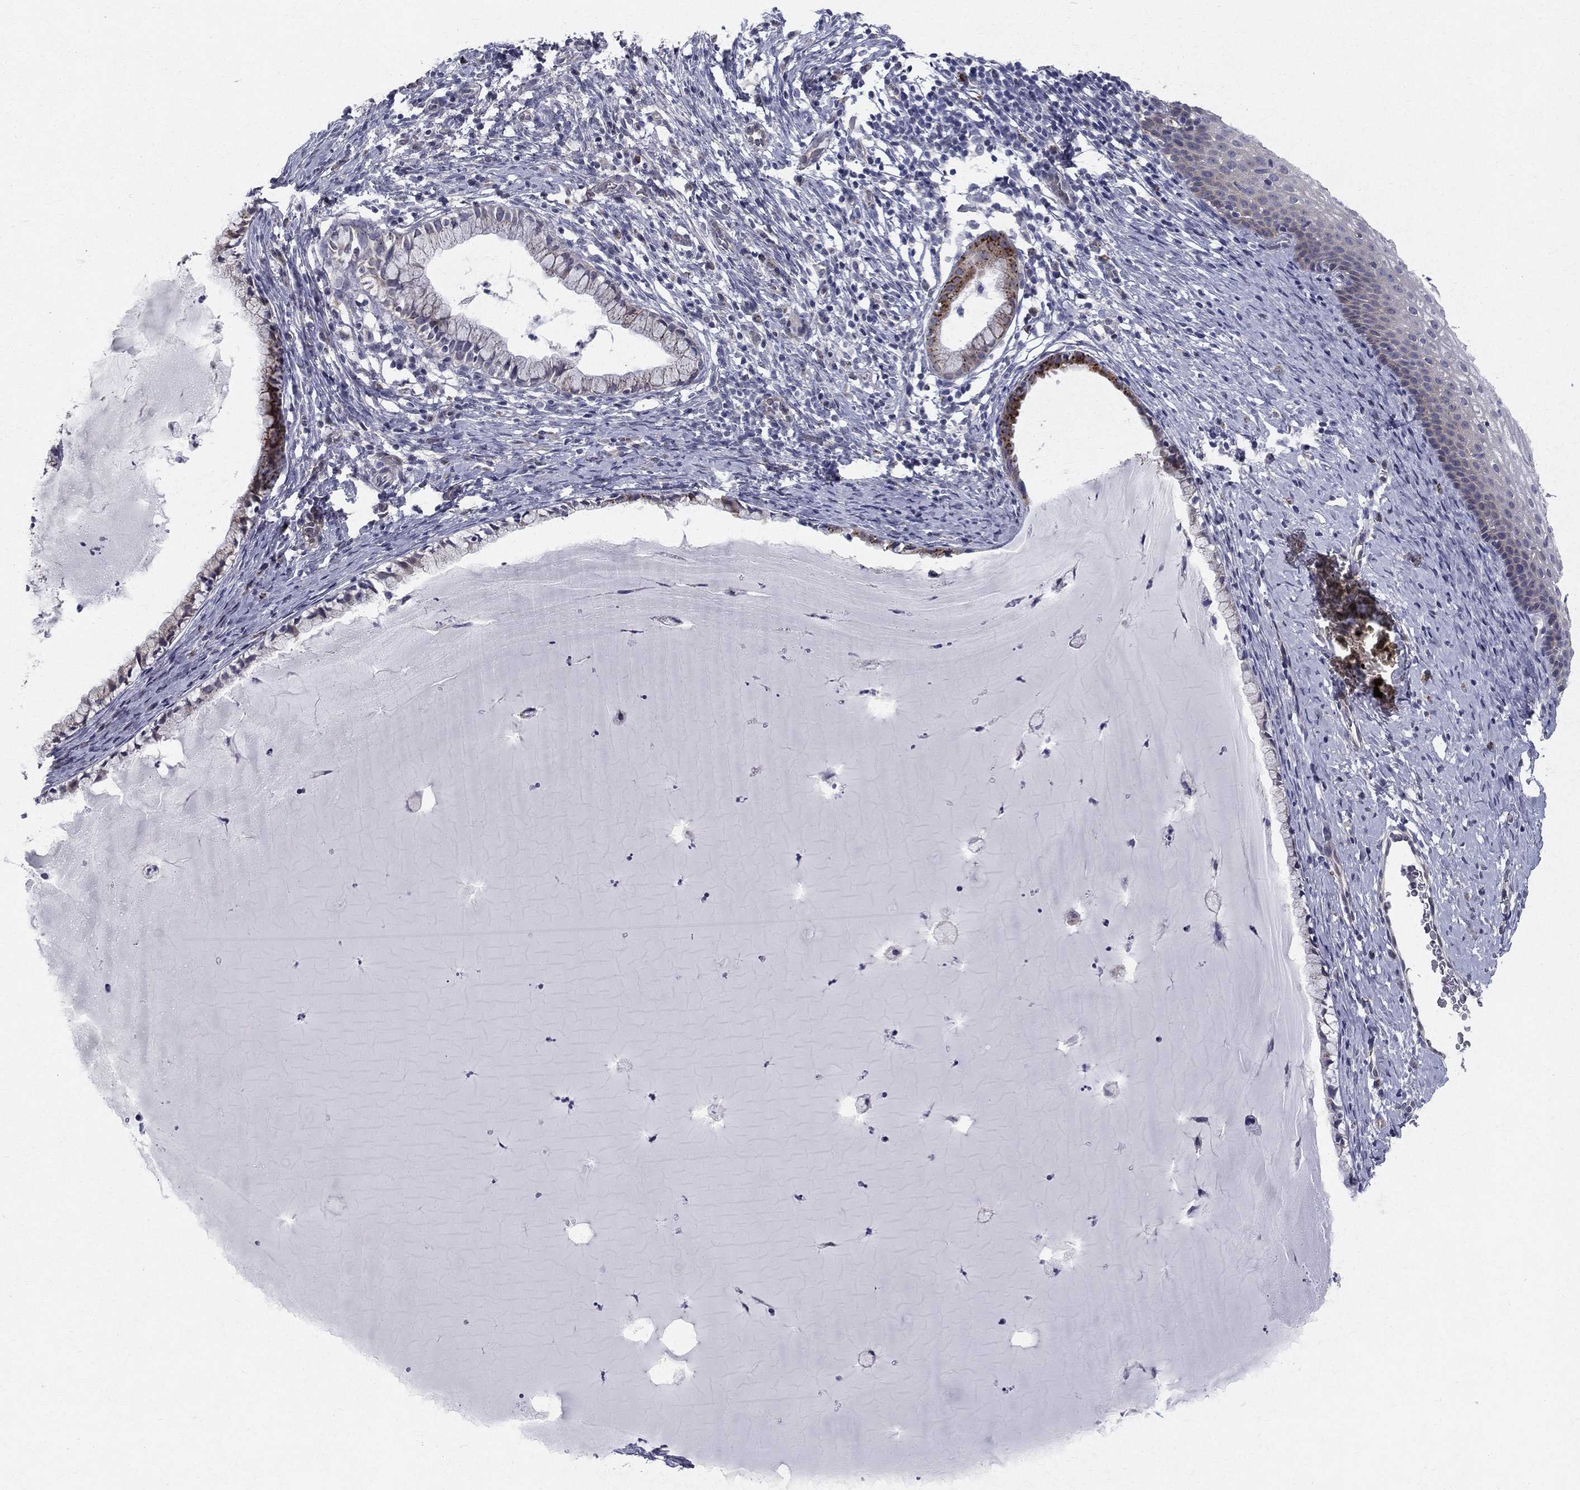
{"staining": {"intensity": "moderate", "quantity": "<25%", "location": "cytoplasmic/membranous"}, "tissue": "cervix", "cell_type": "Glandular cells", "image_type": "normal", "snomed": [{"axis": "morphology", "description": "Normal tissue, NOS"}, {"axis": "topography", "description": "Cervix"}], "caption": "A histopathology image of human cervix stained for a protein reveals moderate cytoplasmic/membranous brown staining in glandular cells.", "gene": "CLIC6", "patient": {"sex": "female", "age": 39}}